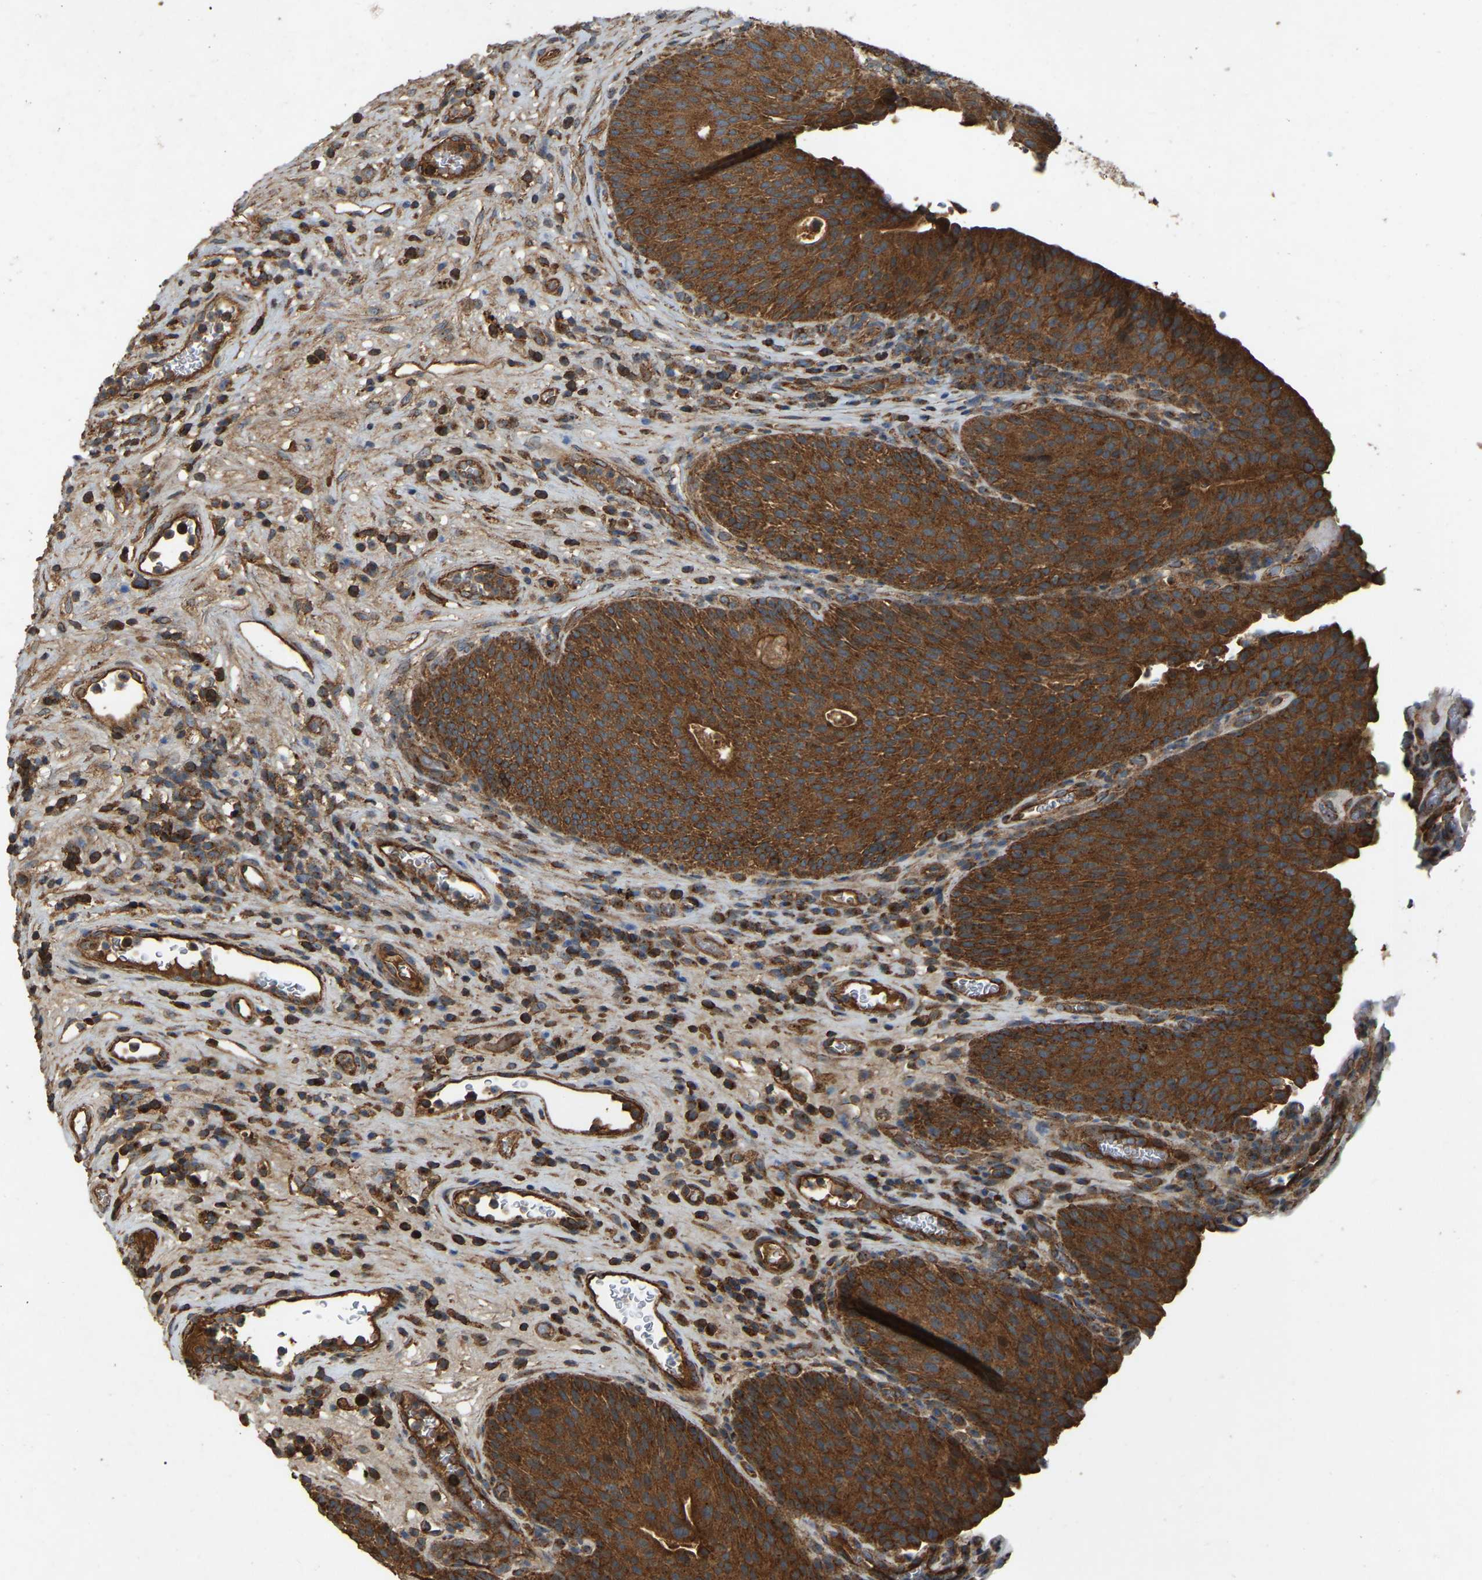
{"staining": {"intensity": "strong", "quantity": ">75%", "location": "cytoplasmic/membranous"}, "tissue": "urothelial cancer", "cell_type": "Tumor cells", "image_type": "cancer", "snomed": [{"axis": "morphology", "description": "Urothelial carcinoma, High grade"}, {"axis": "topography", "description": "Urinary bladder"}], "caption": "High-grade urothelial carcinoma stained with a protein marker demonstrates strong staining in tumor cells.", "gene": "SAMD9L", "patient": {"sex": "male", "age": 74}}